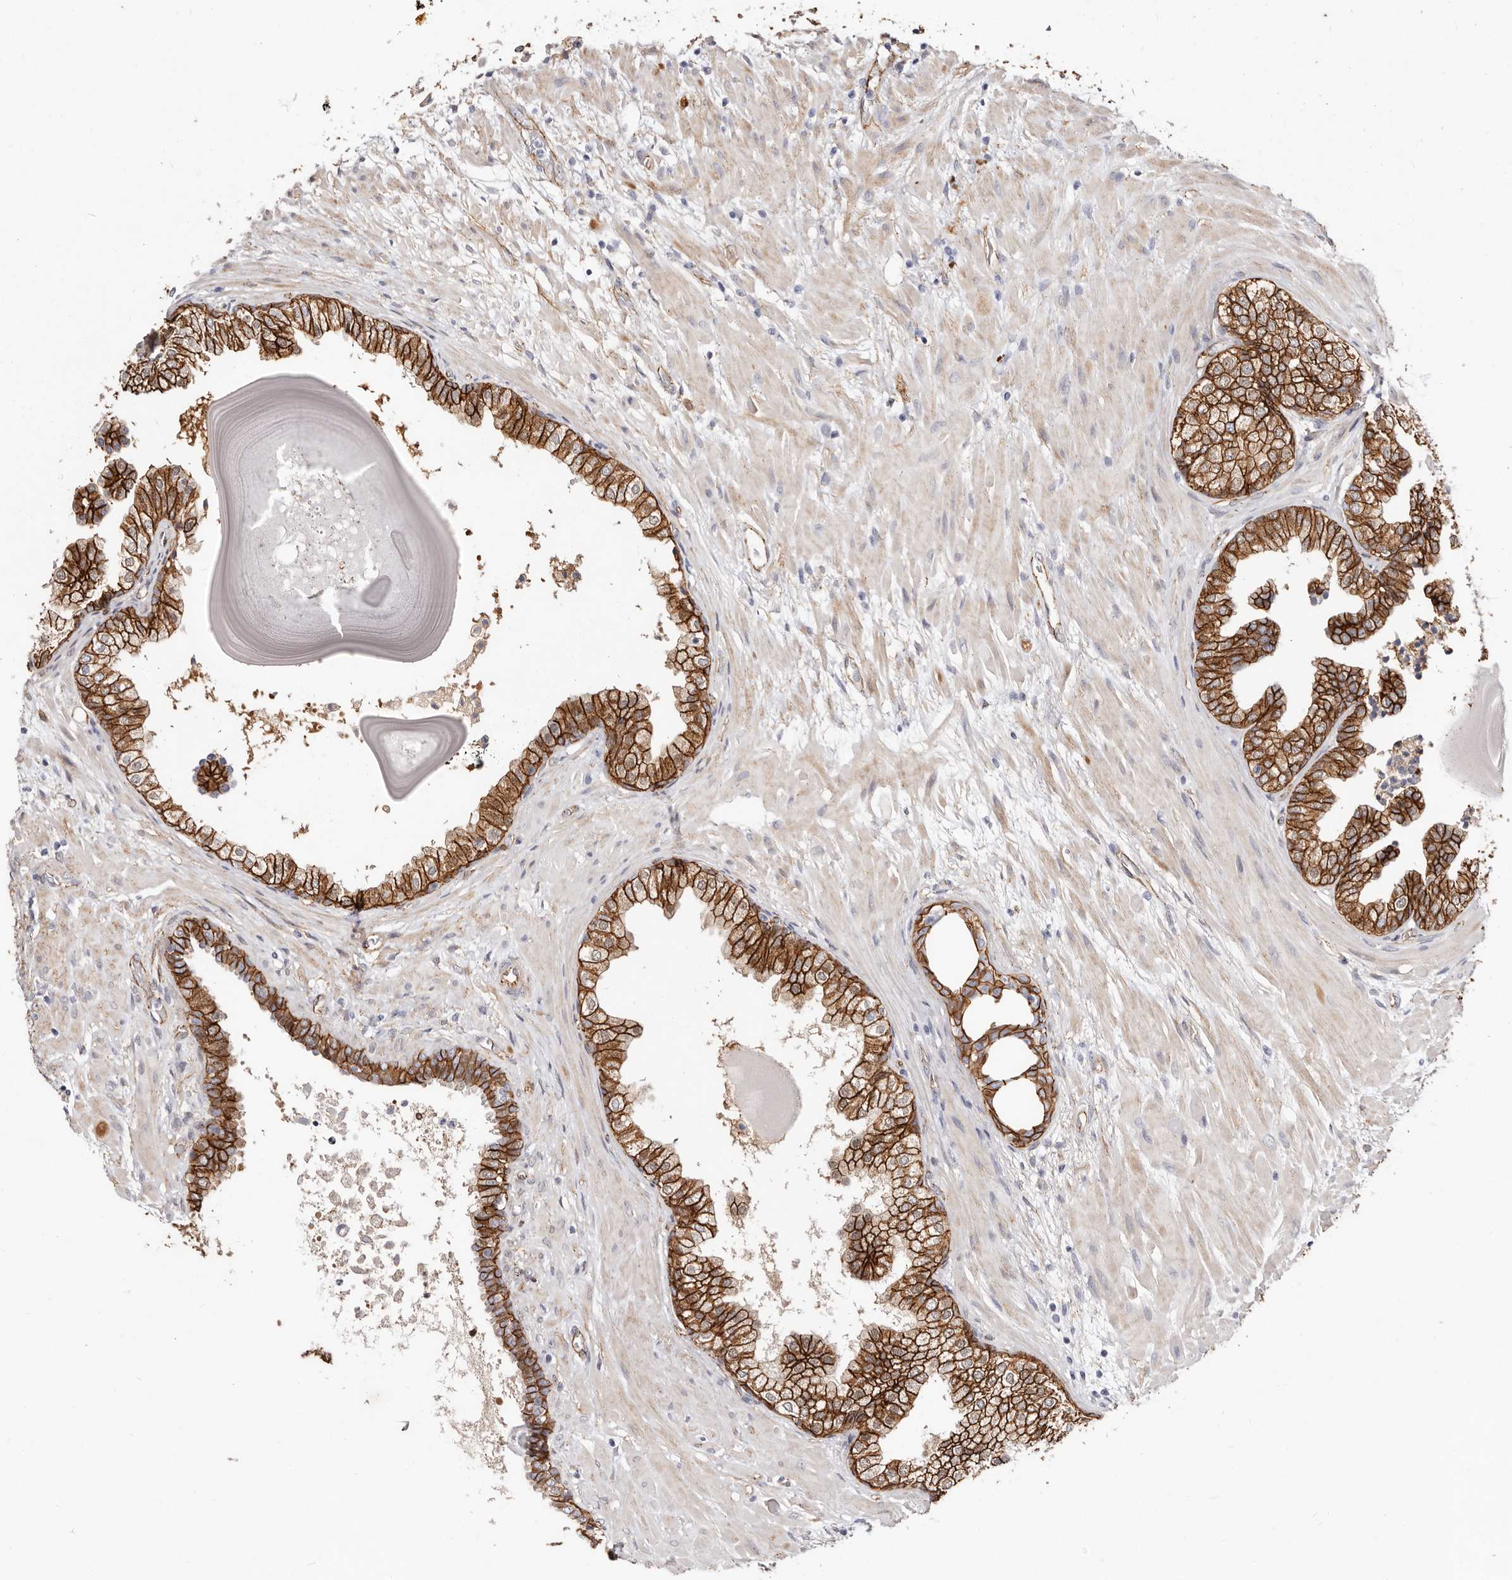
{"staining": {"intensity": "strong", "quantity": ">75%", "location": "cytoplasmic/membranous"}, "tissue": "prostate", "cell_type": "Glandular cells", "image_type": "normal", "snomed": [{"axis": "morphology", "description": "Normal tissue, NOS"}, {"axis": "topography", "description": "Prostate"}], "caption": "Protein staining of unremarkable prostate demonstrates strong cytoplasmic/membranous staining in approximately >75% of glandular cells. Using DAB (3,3'-diaminobenzidine) (brown) and hematoxylin (blue) stains, captured at high magnification using brightfield microscopy.", "gene": "CTNNB1", "patient": {"sex": "male", "age": 48}}